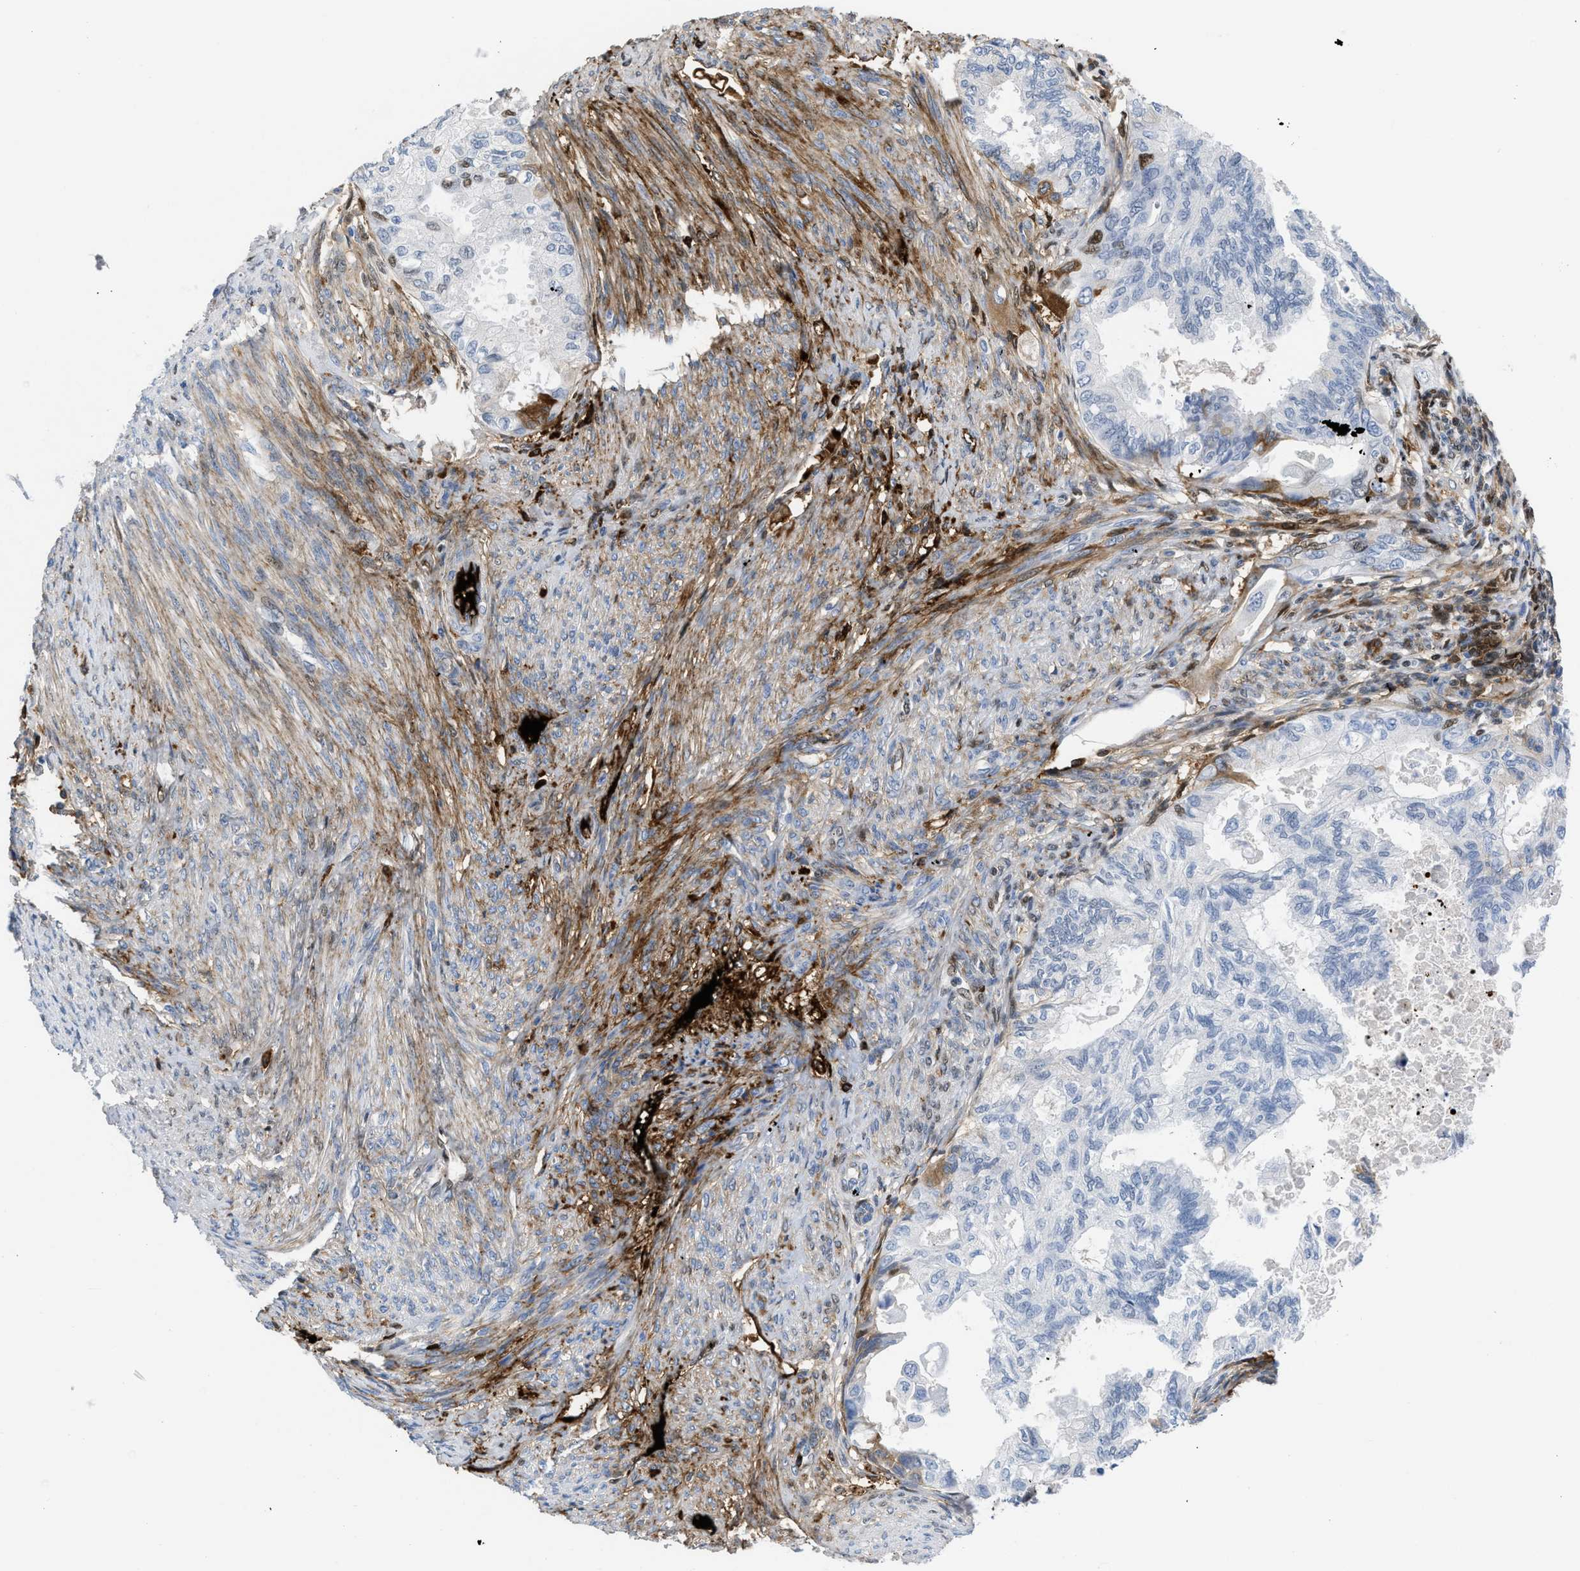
{"staining": {"intensity": "negative", "quantity": "none", "location": "none"}, "tissue": "cervical cancer", "cell_type": "Tumor cells", "image_type": "cancer", "snomed": [{"axis": "morphology", "description": "Normal tissue, NOS"}, {"axis": "morphology", "description": "Adenocarcinoma, NOS"}, {"axis": "topography", "description": "Cervix"}, {"axis": "topography", "description": "Endometrium"}], "caption": "Immunohistochemistry micrograph of human cervical cancer stained for a protein (brown), which shows no staining in tumor cells.", "gene": "LEF1", "patient": {"sex": "female", "age": 86}}